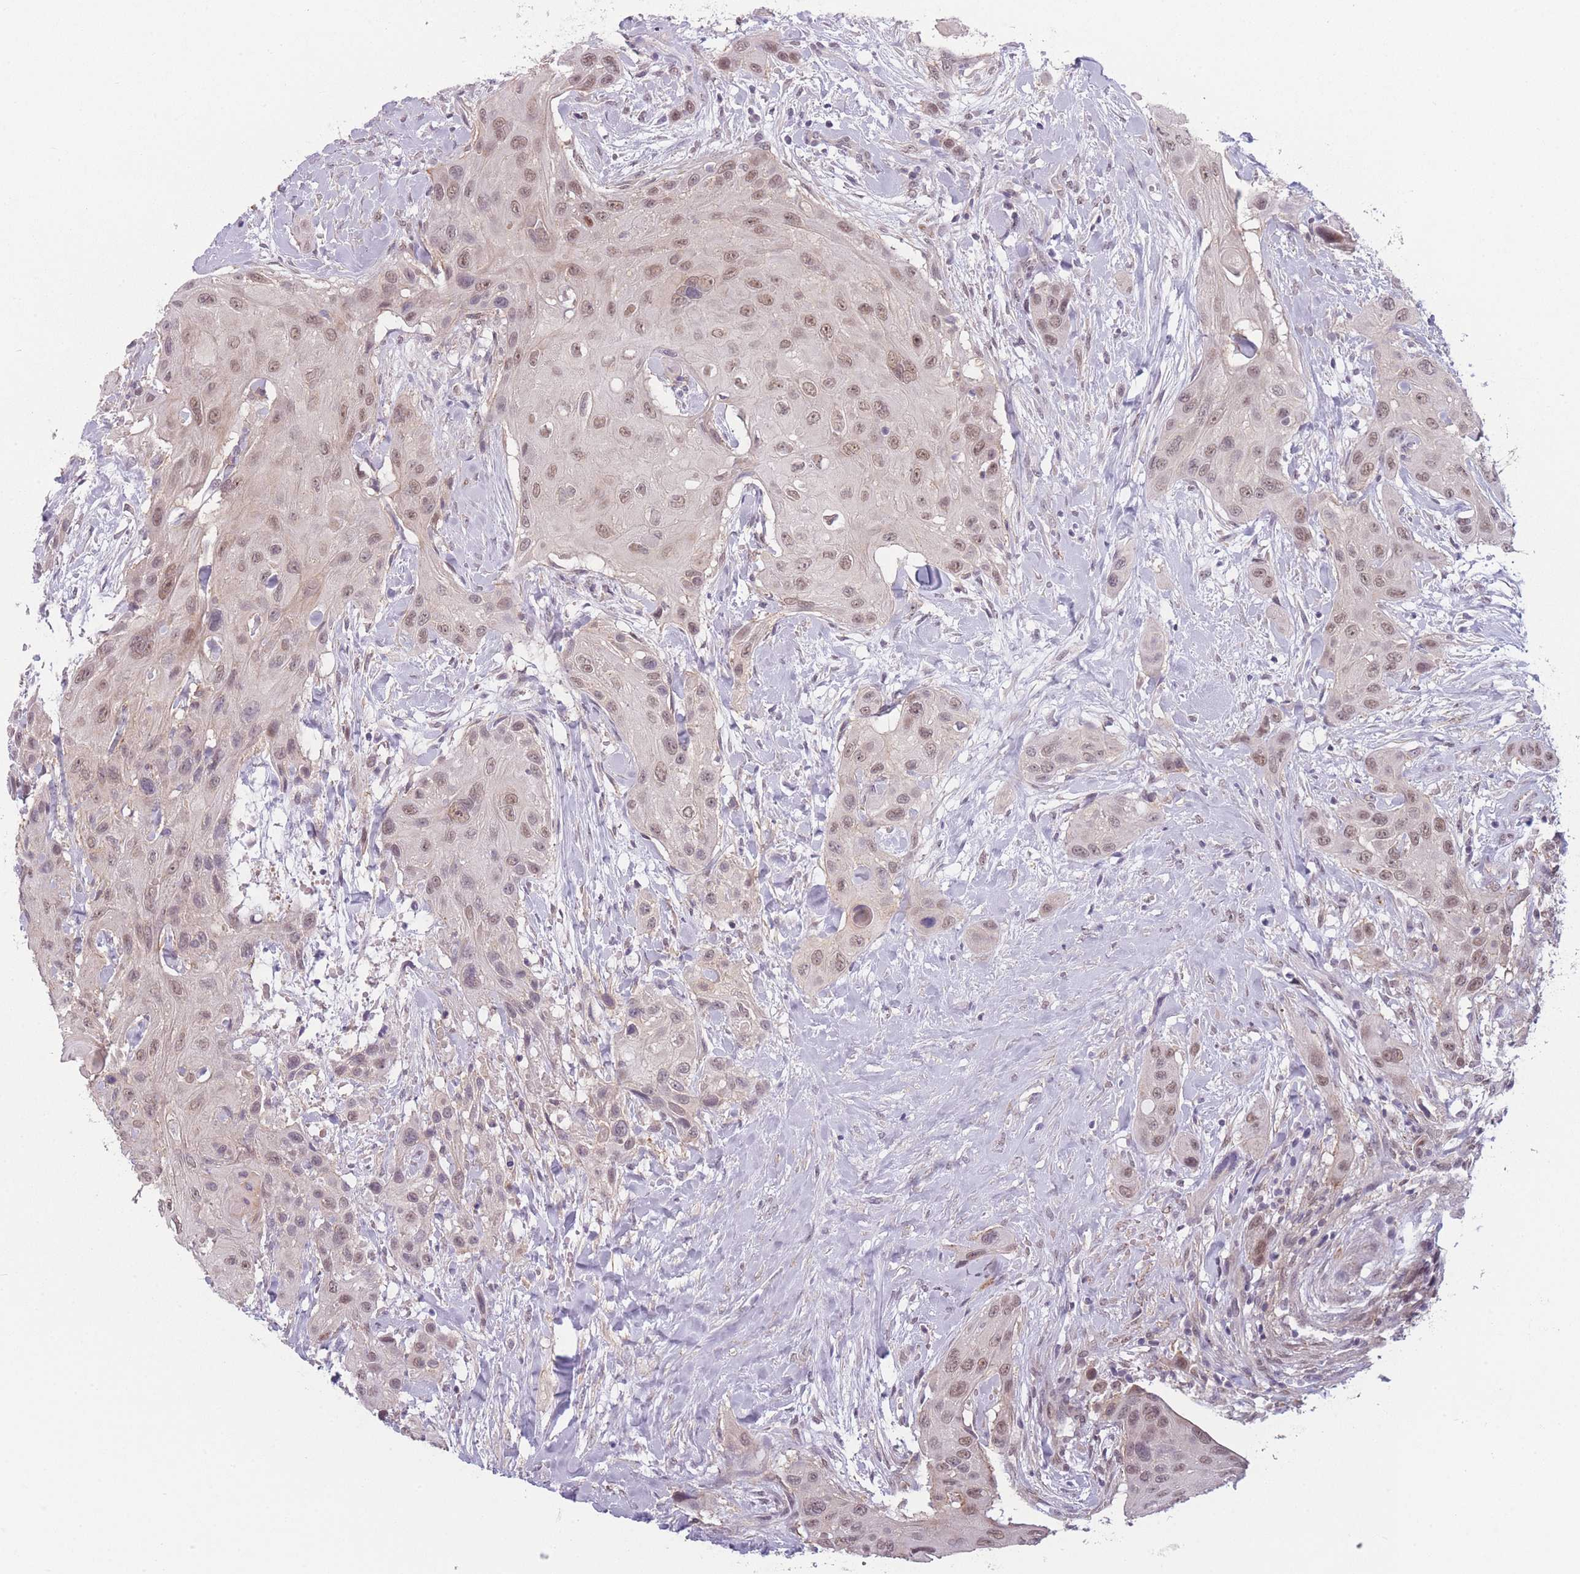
{"staining": {"intensity": "moderate", "quantity": ">75%", "location": "nuclear"}, "tissue": "head and neck cancer", "cell_type": "Tumor cells", "image_type": "cancer", "snomed": [{"axis": "morphology", "description": "Squamous cell carcinoma, NOS"}, {"axis": "topography", "description": "Head-Neck"}], "caption": "The immunohistochemical stain highlights moderate nuclear positivity in tumor cells of head and neck cancer (squamous cell carcinoma) tissue.", "gene": "SIN3B", "patient": {"sex": "male", "age": 81}}